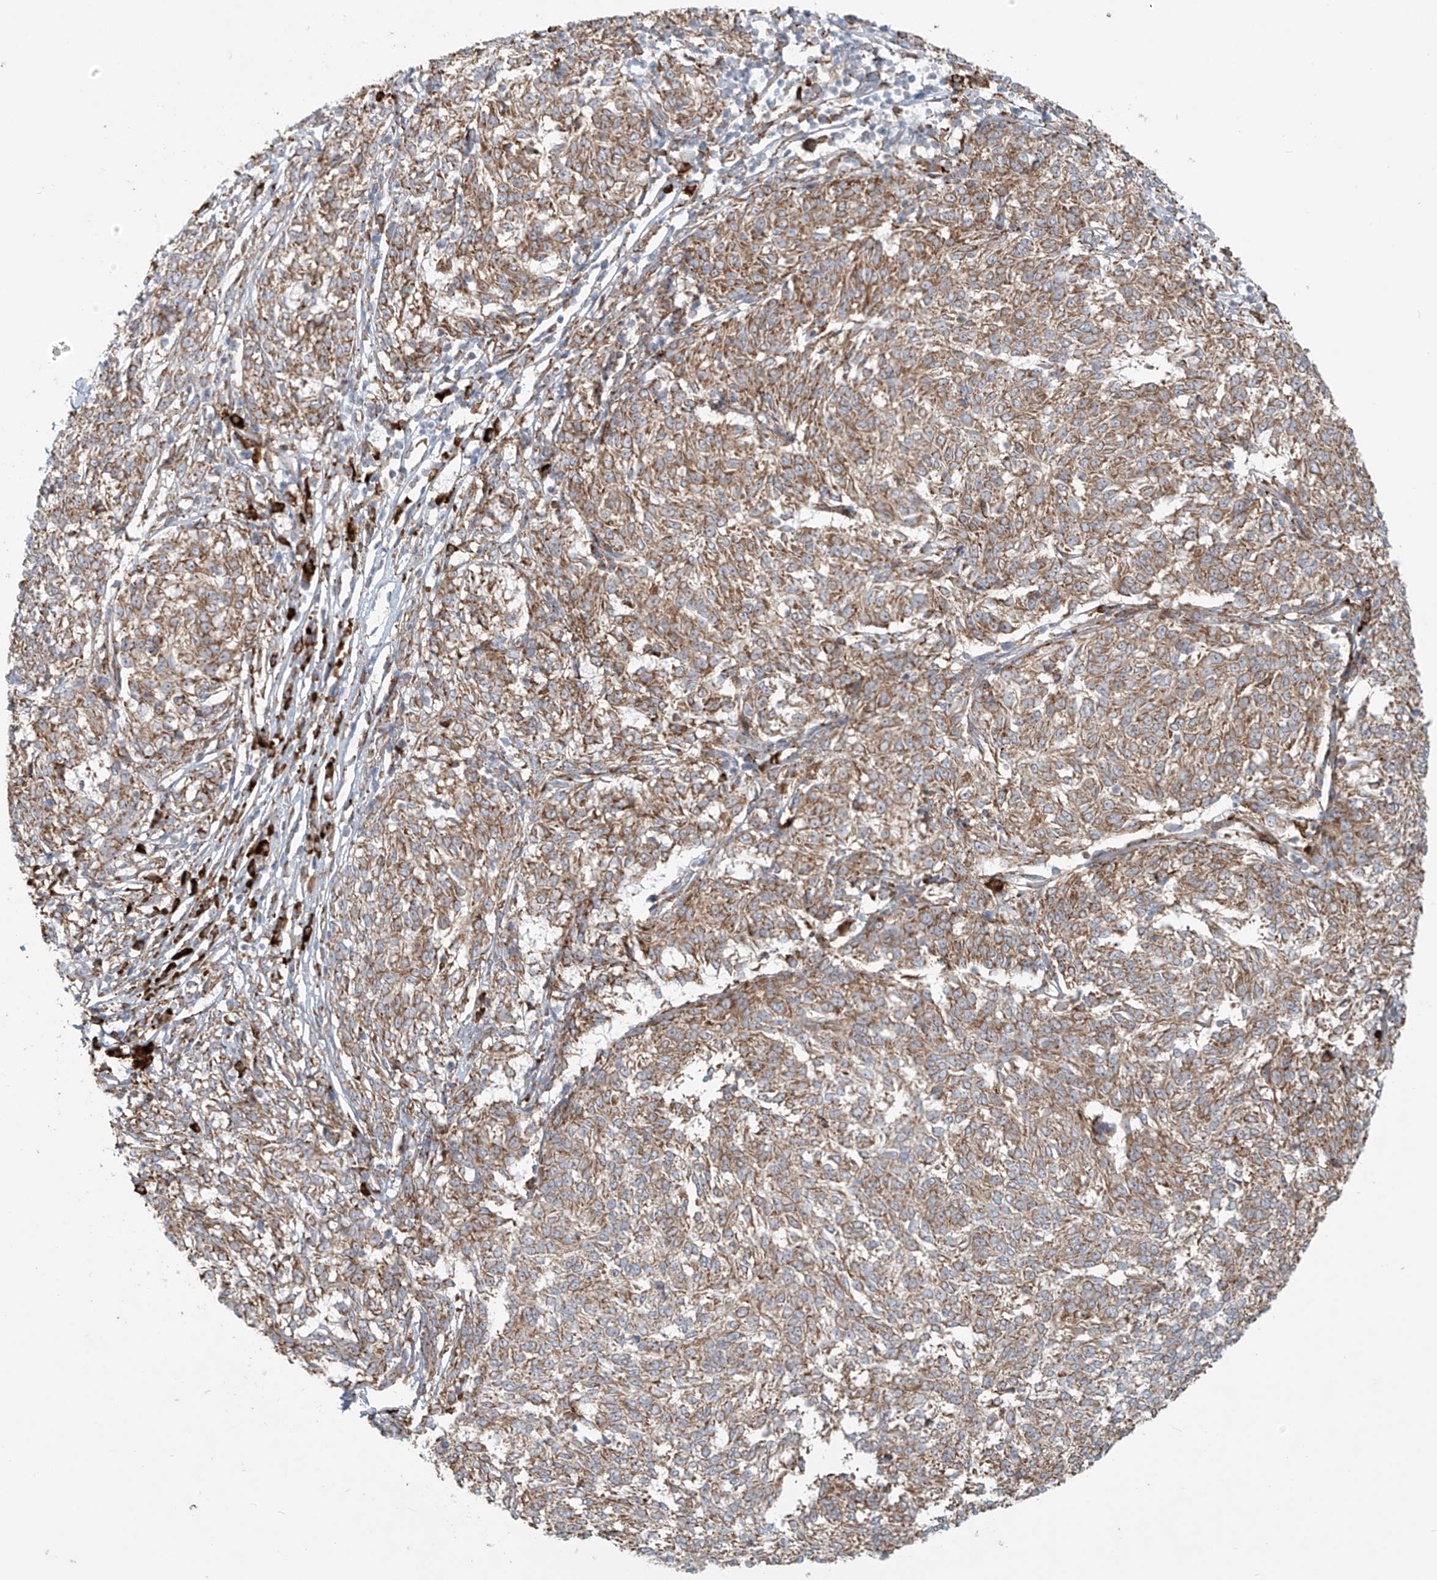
{"staining": {"intensity": "moderate", "quantity": ">75%", "location": "cytoplasmic/membranous"}, "tissue": "melanoma", "cell_type": "Tumor cells", "image_type": "cancer", "snomed": [{"axis": "morphology", "description": "Malignant melanoma, NOS"}, {"axis": "topography", "description": "Skin"}], "caption": "DAB (3,3'-diaminobenzidine) immunohistochemical staining of malignant melanoma exhibits moderate cytoplasmic/membranous protein staining in about >75% of tumor cells.", "gene": "KATNIP", "patient": {"sex": "female", "age": 72}}